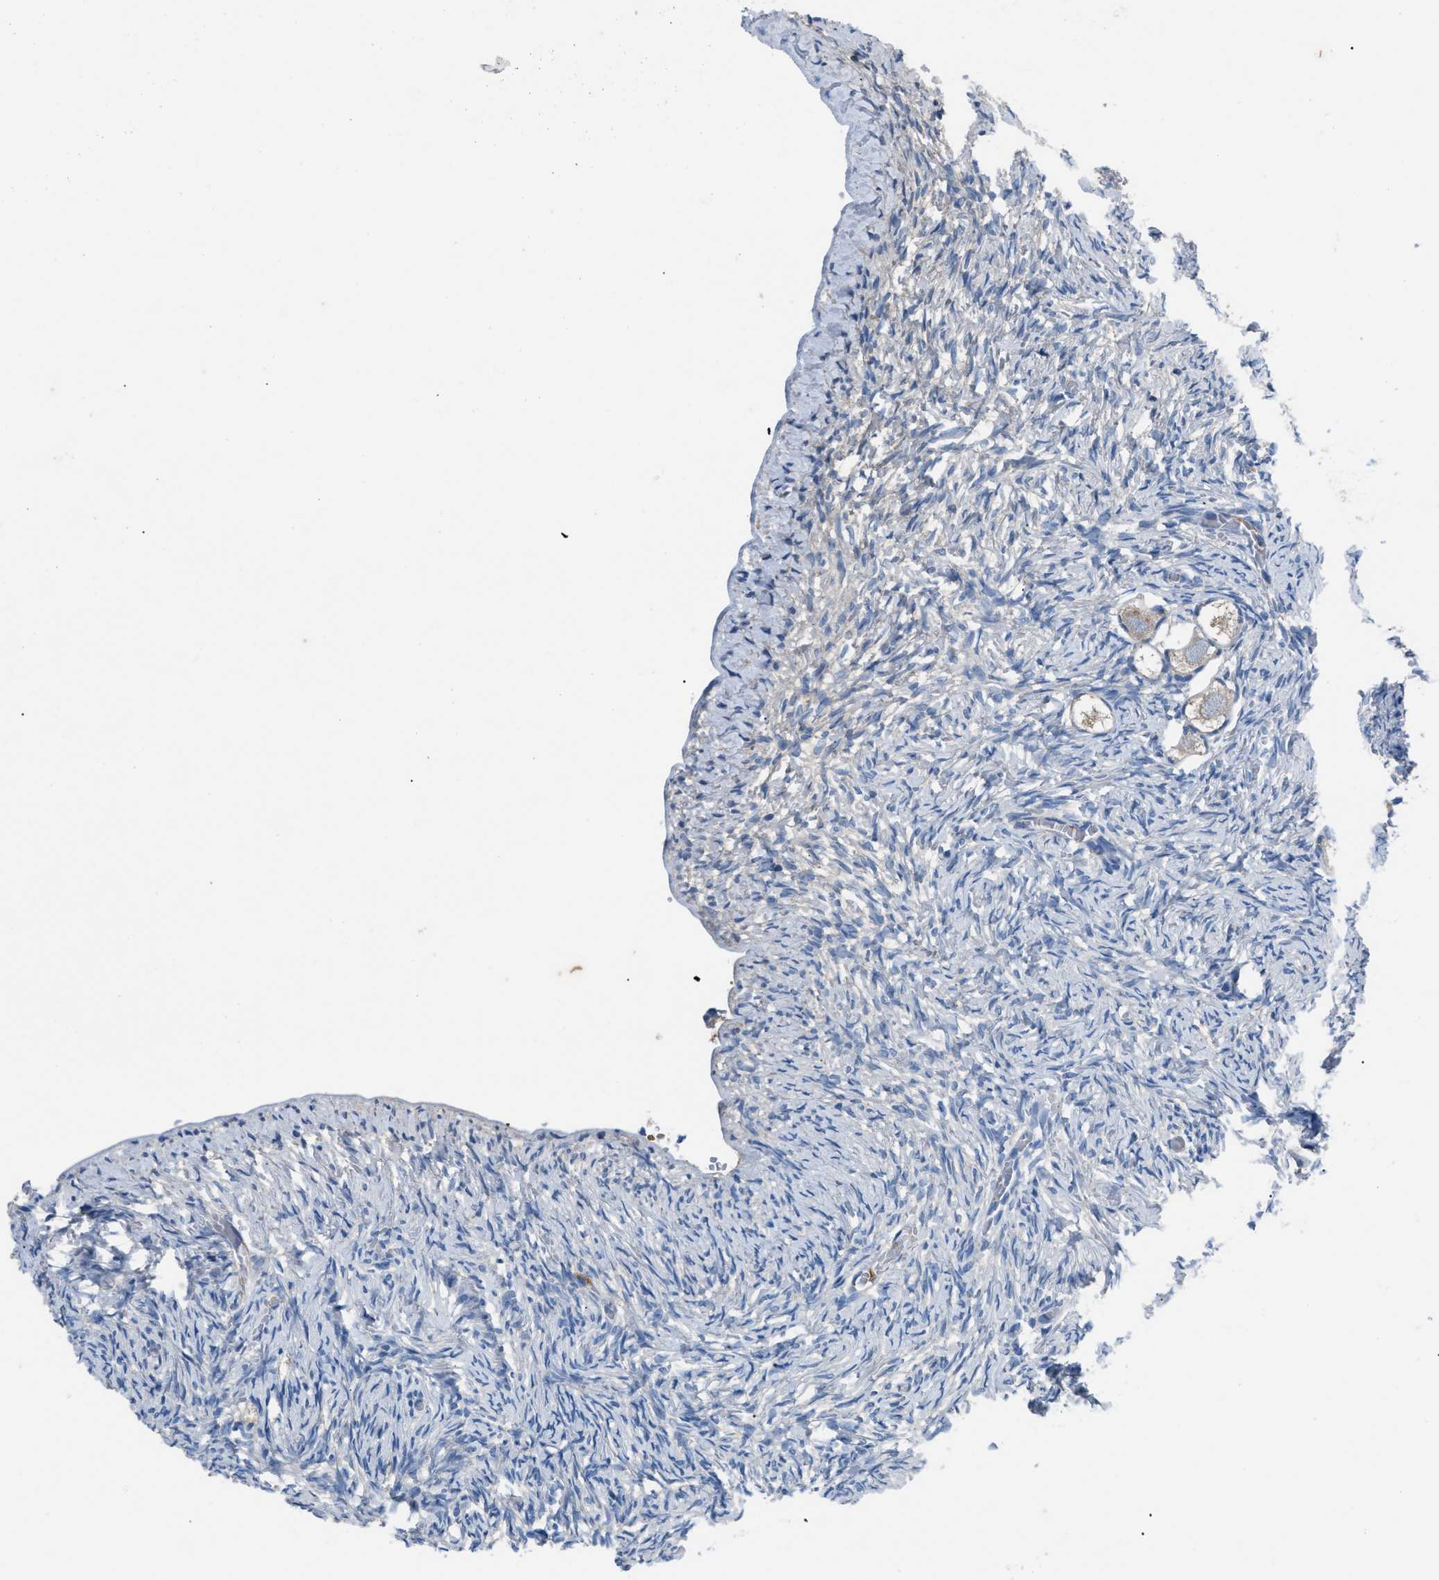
{"staining": {"intensity": "weak", "quantity": "25%-75%", "location": "cytoplasmic/membranous"}, "tissue": "ovary", "cell_type": "Follicle cells", "image_type": "normal", "snomed": [{"axis": "morphology", "description": "Normal tissue, NOS"}, {"axis": "topography", "description": "Ovary"}], "caption": "DAB immunohistochemical staining of normal ovary demonstrates weak cytoplasmic/membranous protein positivity in about 25%-75% of follicle cells.", "gene": "SGCZ", "patient": {"sex": "female", "age": 27}}